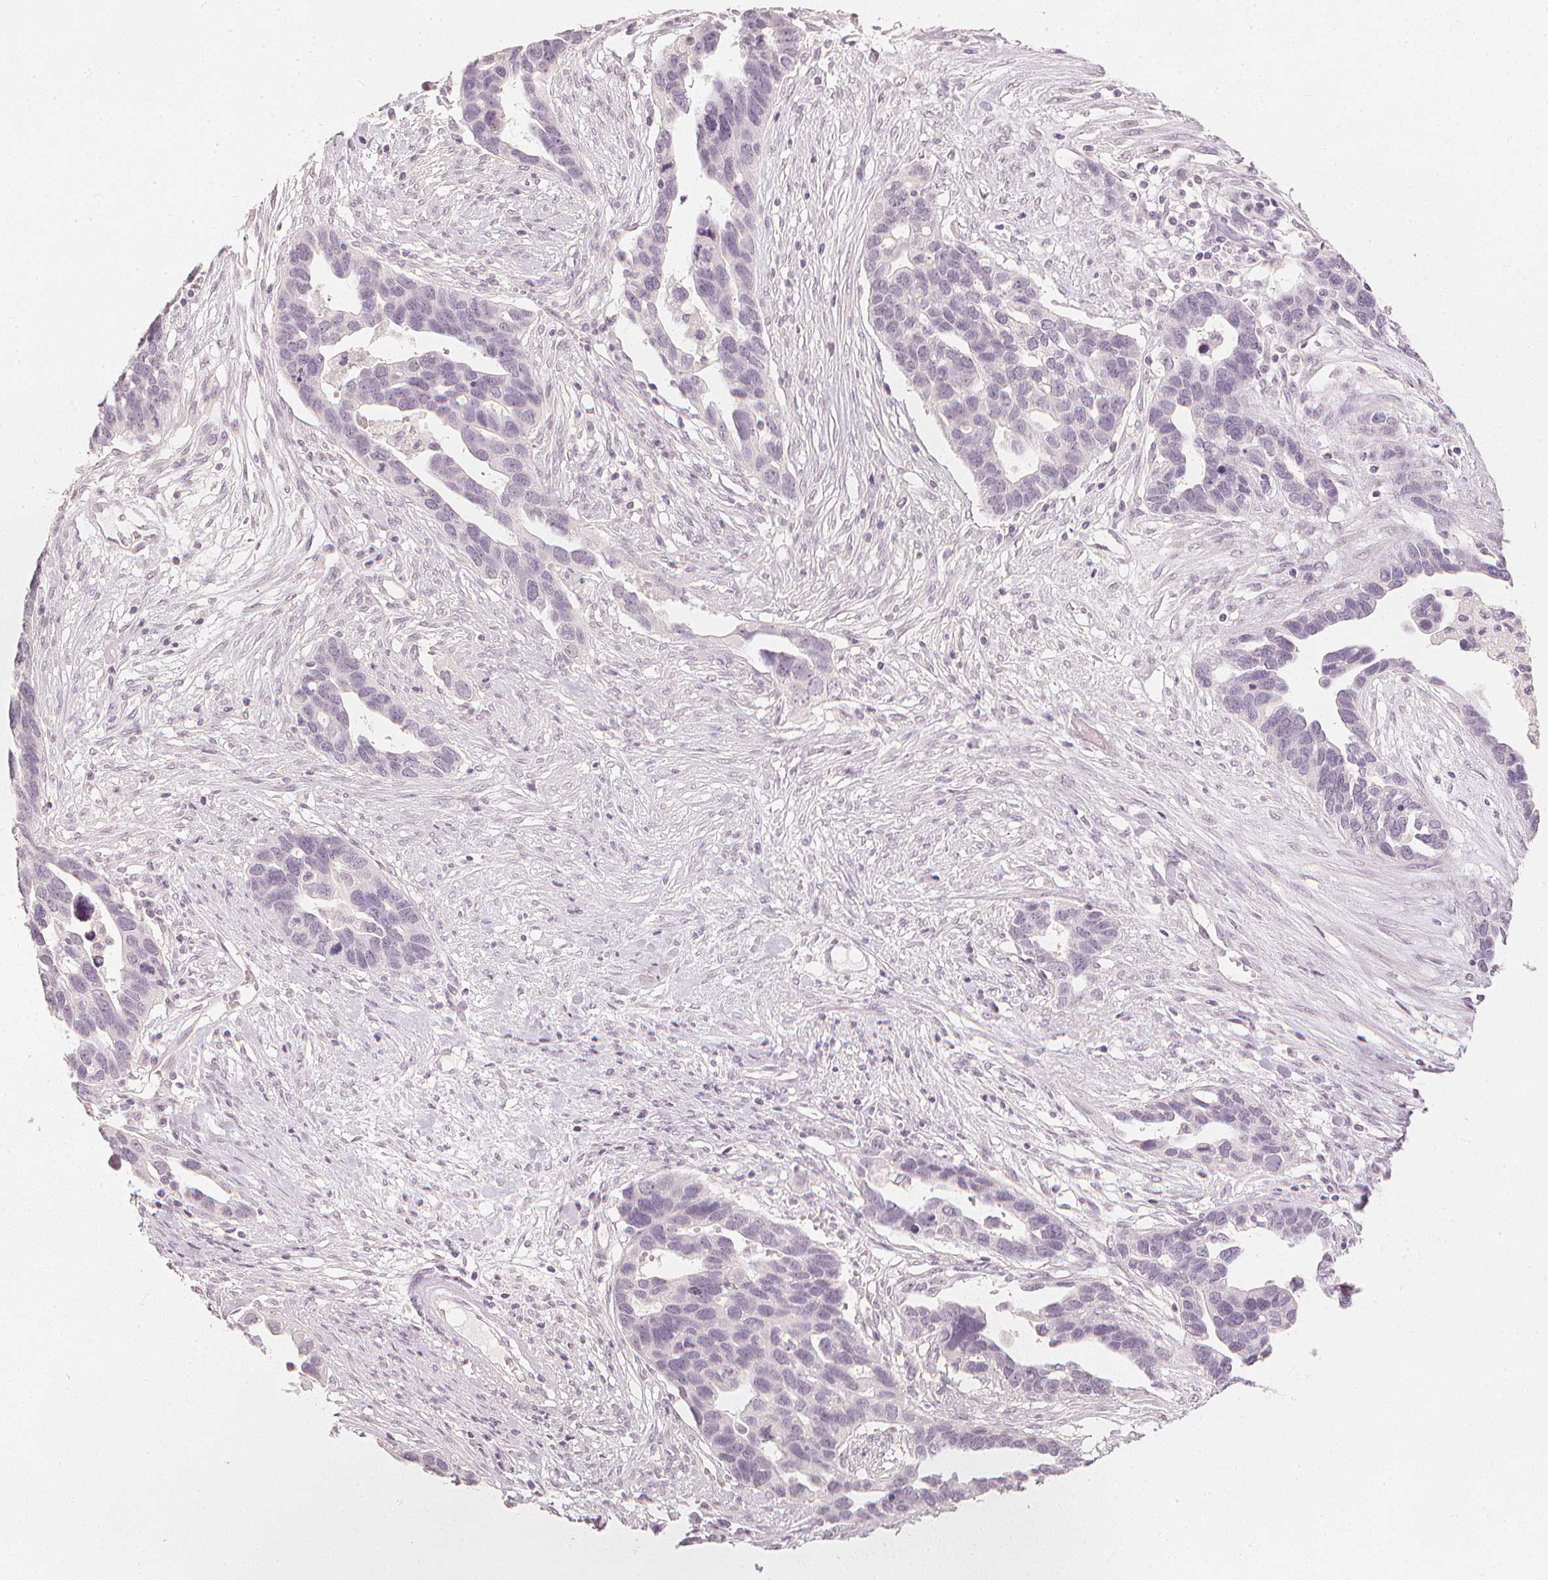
{"staining": {"intensity": "negative", "quantity": "none", "location": "none"}, "tissue": "ovarian cancer", "cell_type": "Tumor cells", "image_type": "cancer", "snomed": [{"axis": "morphology", "description": "Cystadenocarcinoma, serous, NOS"}, {"axis": "topography", "description": "Ovary"}], "caption": "This is an immunohistochemistry photomicrograph of ovarian serous cystadenocarcinoma. There is no positivity in tumor cells.", "gene": "CALB1", "patient": {"sex": "female", "age": 54}}